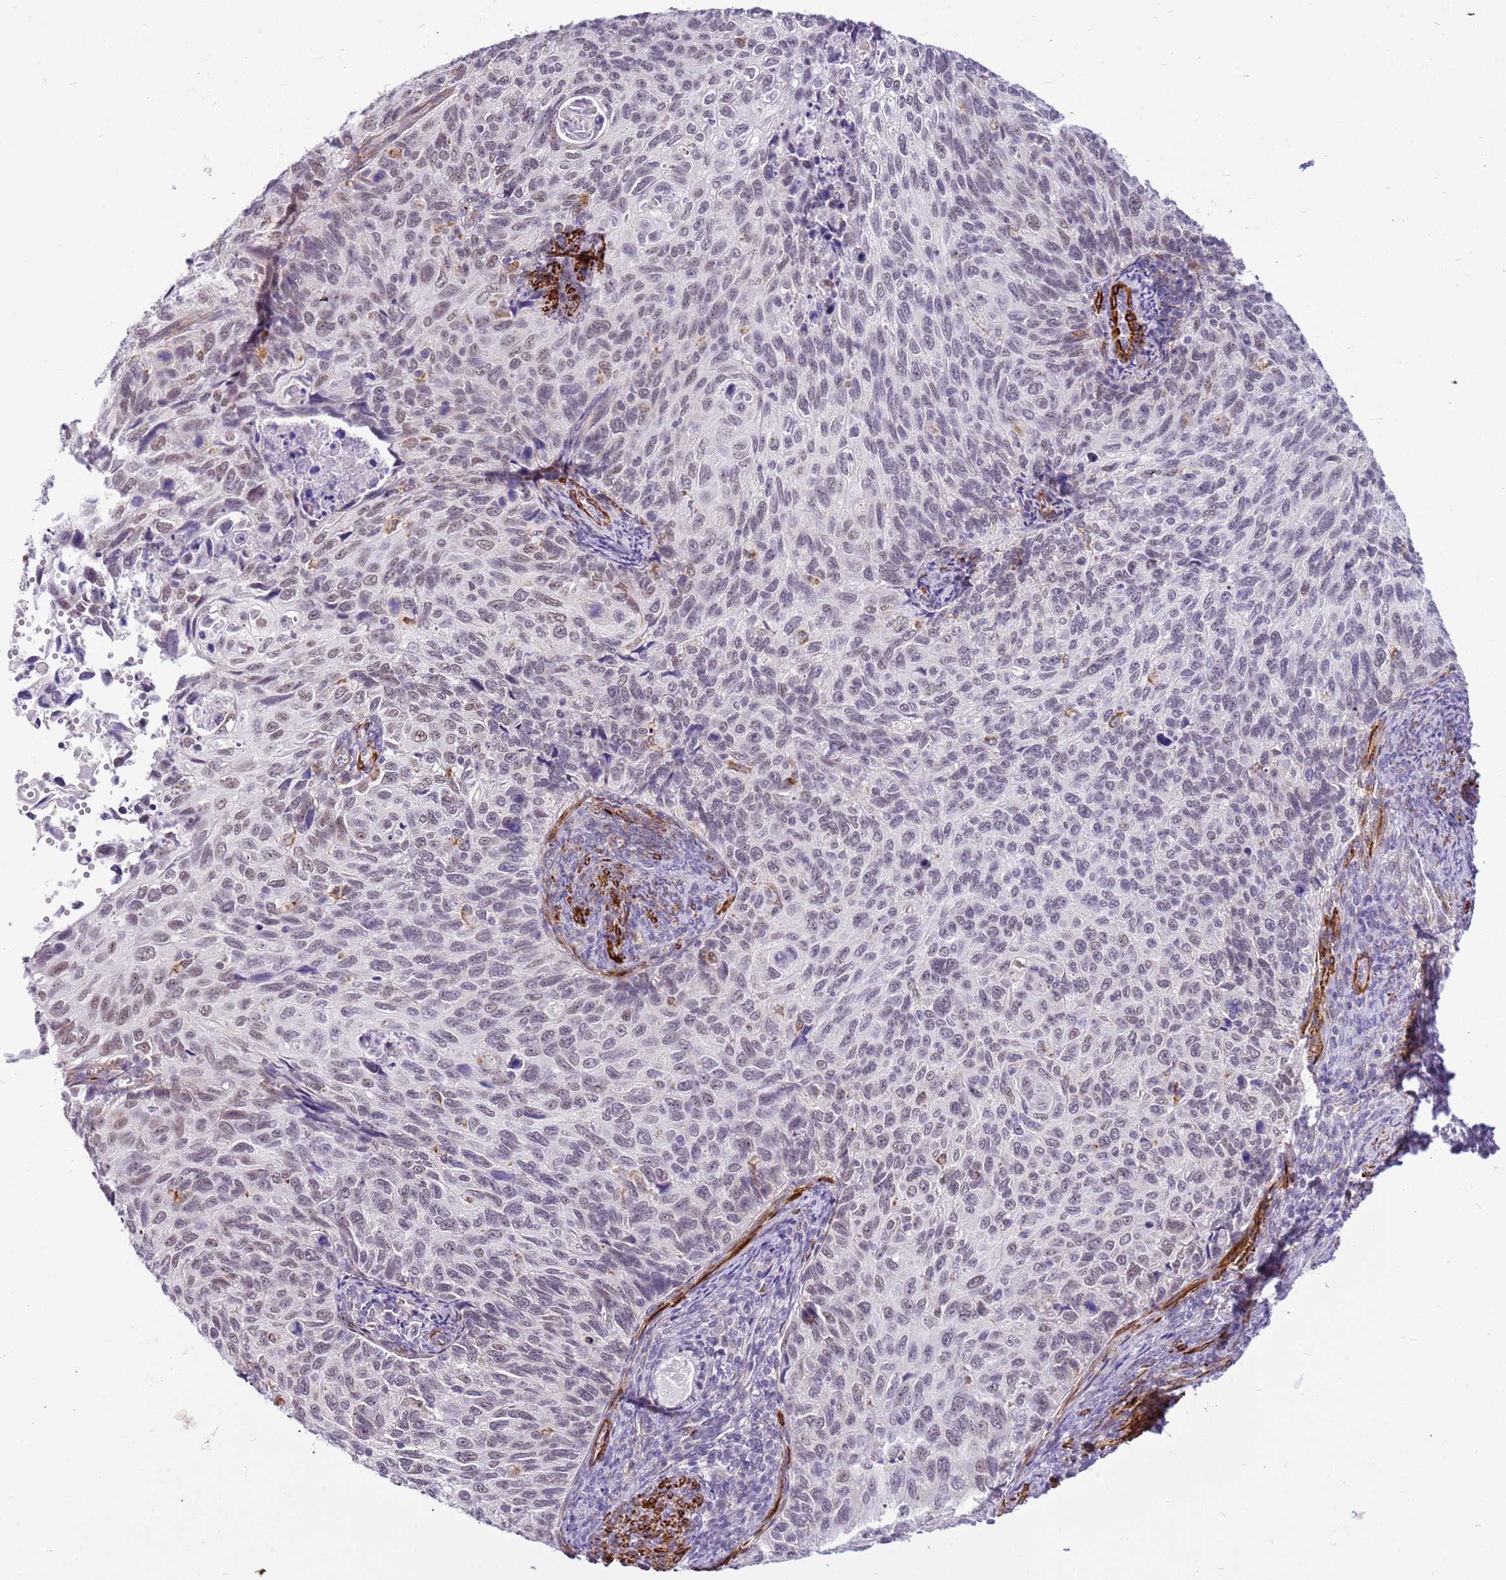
{"staining": {"intensity": "negative", "quantity": "none", "location": "none"}, "tissue": "cervical cancer", "cell_type": "Tumor cells", "image_type": "cancer", "snomed": [{"axis": "morphology", "description": "Squamous cell carcinoma, NOS"}, {"axis": "topography", "description": "Cervix"}], "caption": "High power microscopy histopathology image of an IHC photomicrograph of cervical squamous cell carcinoma, revealing no significant staining in tumor cells.", "gene": "SMIM4", "patient": {"sex": "female", "age": 70}}